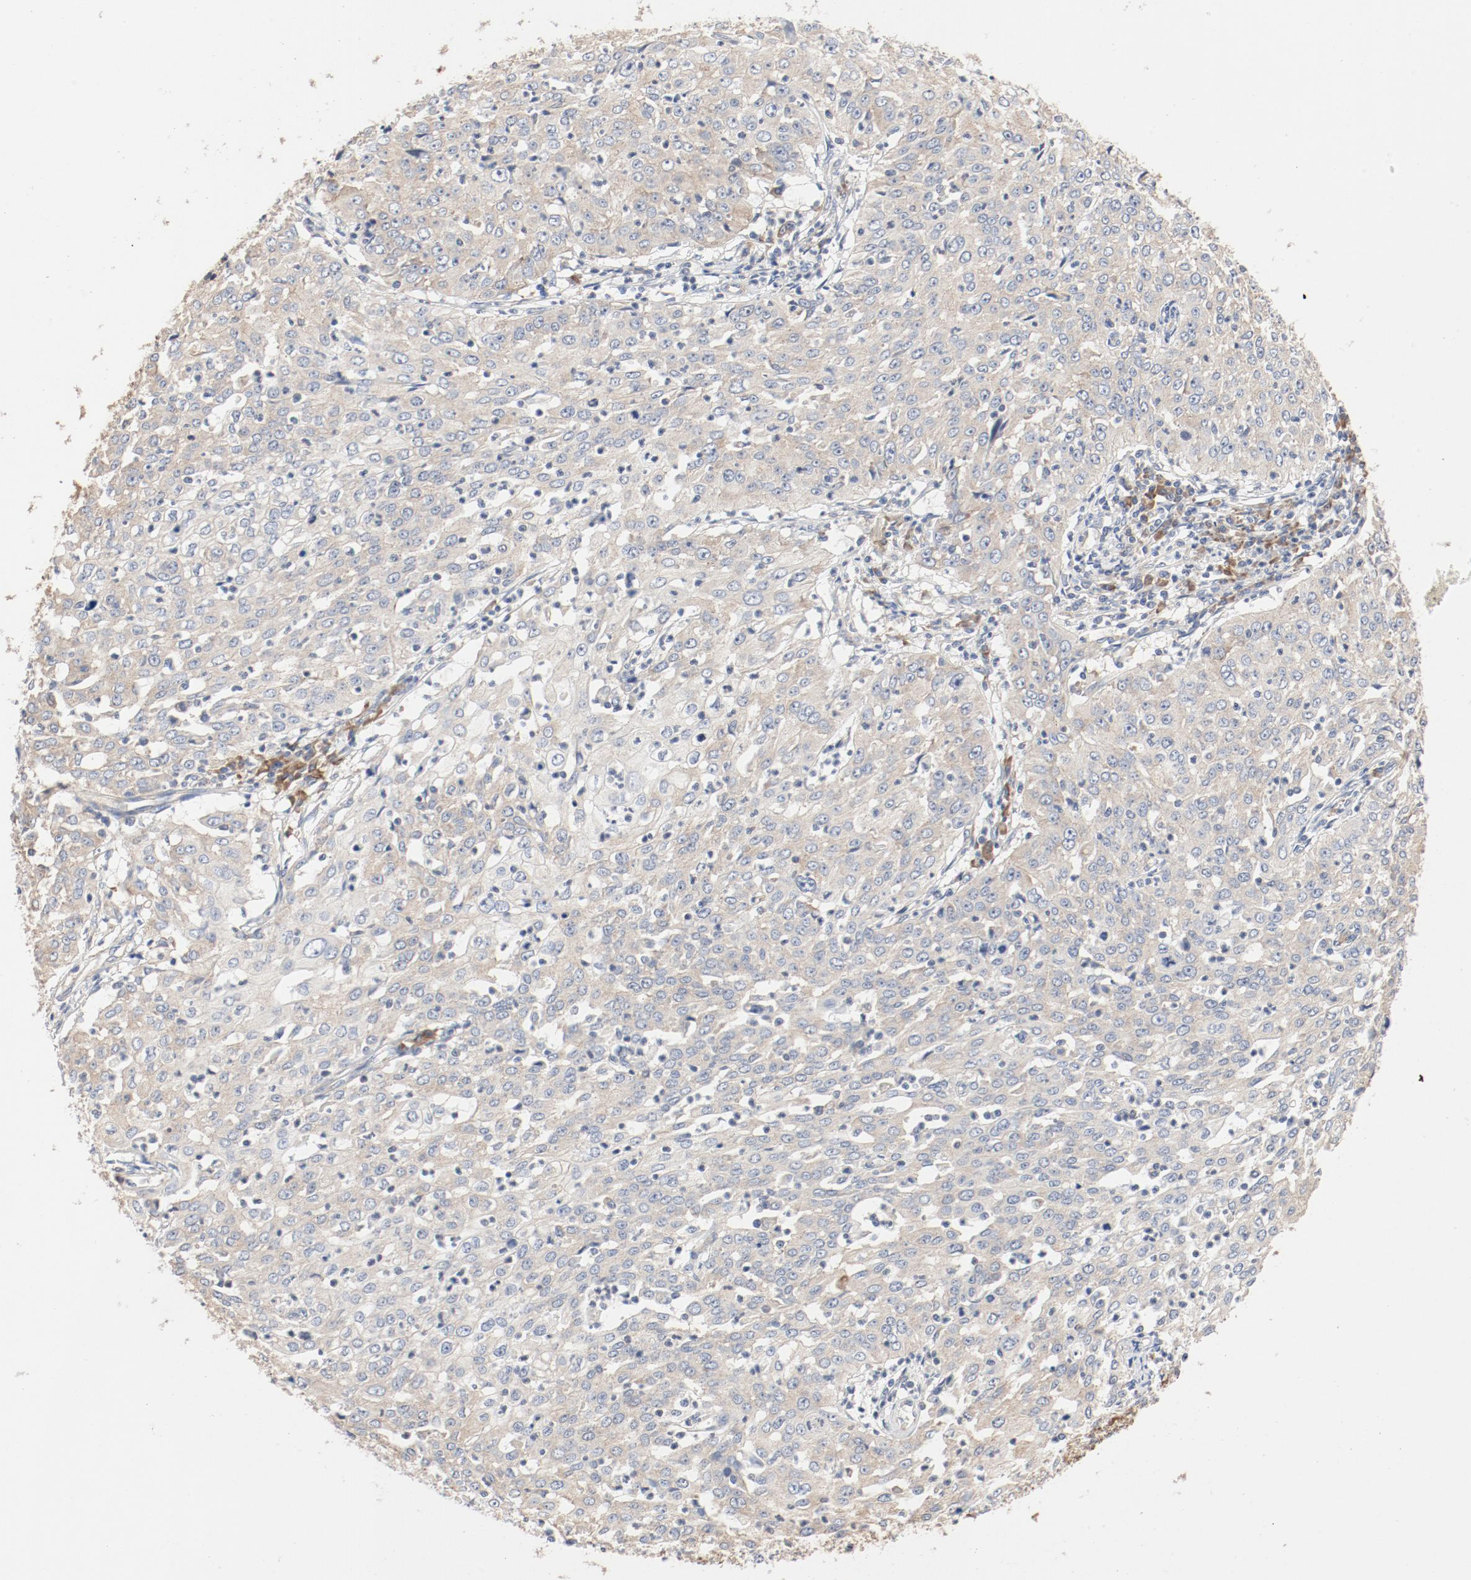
{"staining": {"intensity": "weak", "quantity": ">75%", "location": "cytoplasmic/membranous"}, "tissue": "cervical cancer", "cell_type": "Tumor cells", "image_type": "cancer", "snomed": [{"axis": "morphology", "description": "Squamous cell carcinoma, NOS"}, {"axis": "topography", "description": "Cervix"}], "caption": "High-power microscopy captured an immunohistochemistry (IHC) histopathology image of cervical squamous cell carcinoma, revealing weak cytoplasmic/membranous staining in approximately >75% of tumor cells.", "gene": "RPS6", "patient": {"sex": "female", "age": 39}}